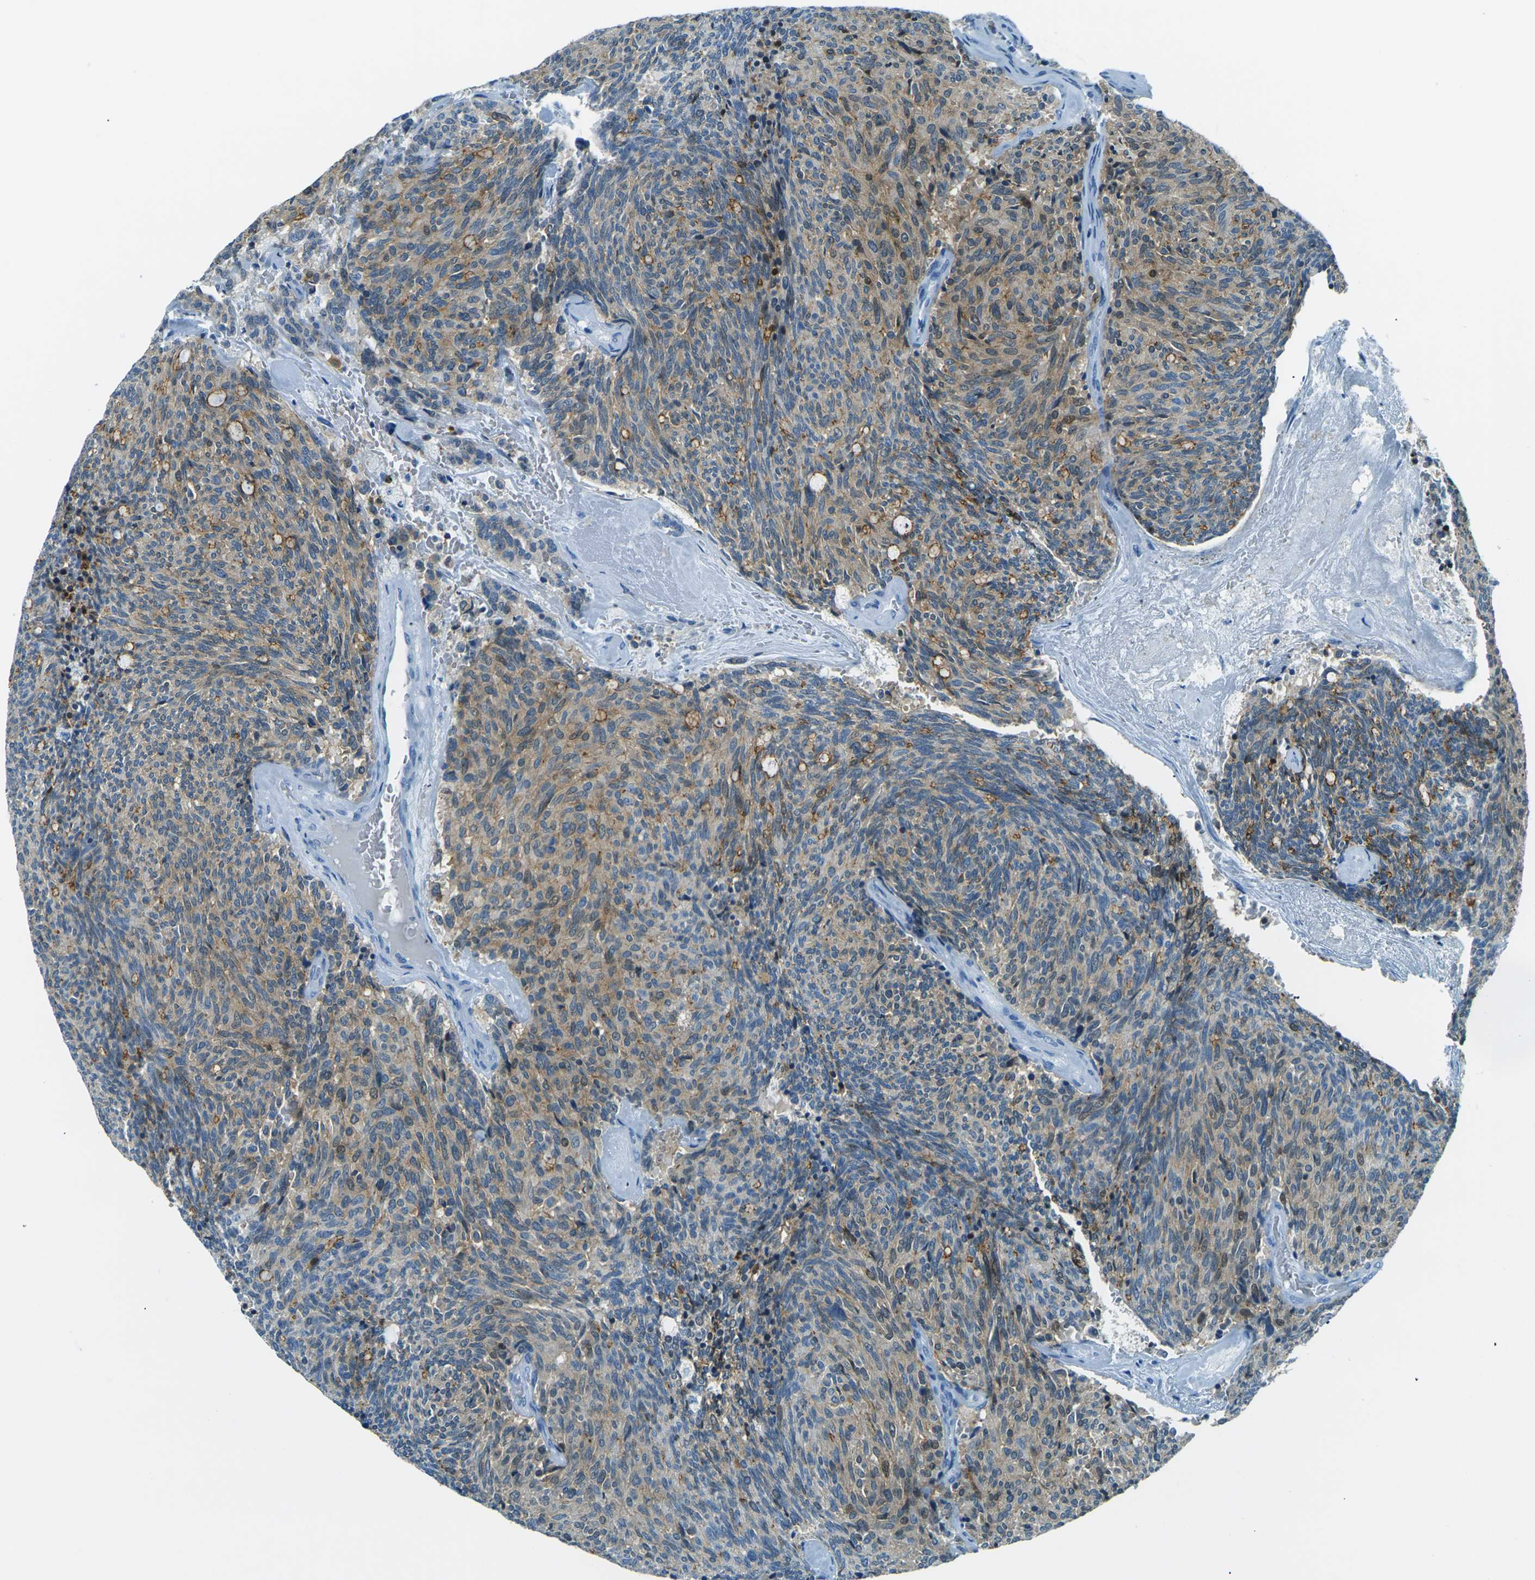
{"staining": {"intensity": "moderate", "quantity": "25%-75%", "location": "cytoplasmic/membranous"}, "tissue": "carcinoid", "cell_type": "Tumor cells", "image_type": "cancer", "snomed": [{"axis": "morphology", "description": "Carcinoid, malignant, NOS"}, {"axis": "topography", "description": "Pancreas"}], "caption": "Immunohistochemistry staining of carcinoid (malignant), which displays medium levels of moderate cytoplasmic/membranous staining in about 25%-75% of tumor cells indicating moderate cytoplasmic/membranous protein staining. The staining was performed using DAB (3,3'-diaminobenzidine) (brown) for protein detection and nuclei were counterstained in hematoxylin (blue).", "gene": "OCLN", "patient": {"sex": "female", "age": 54}}